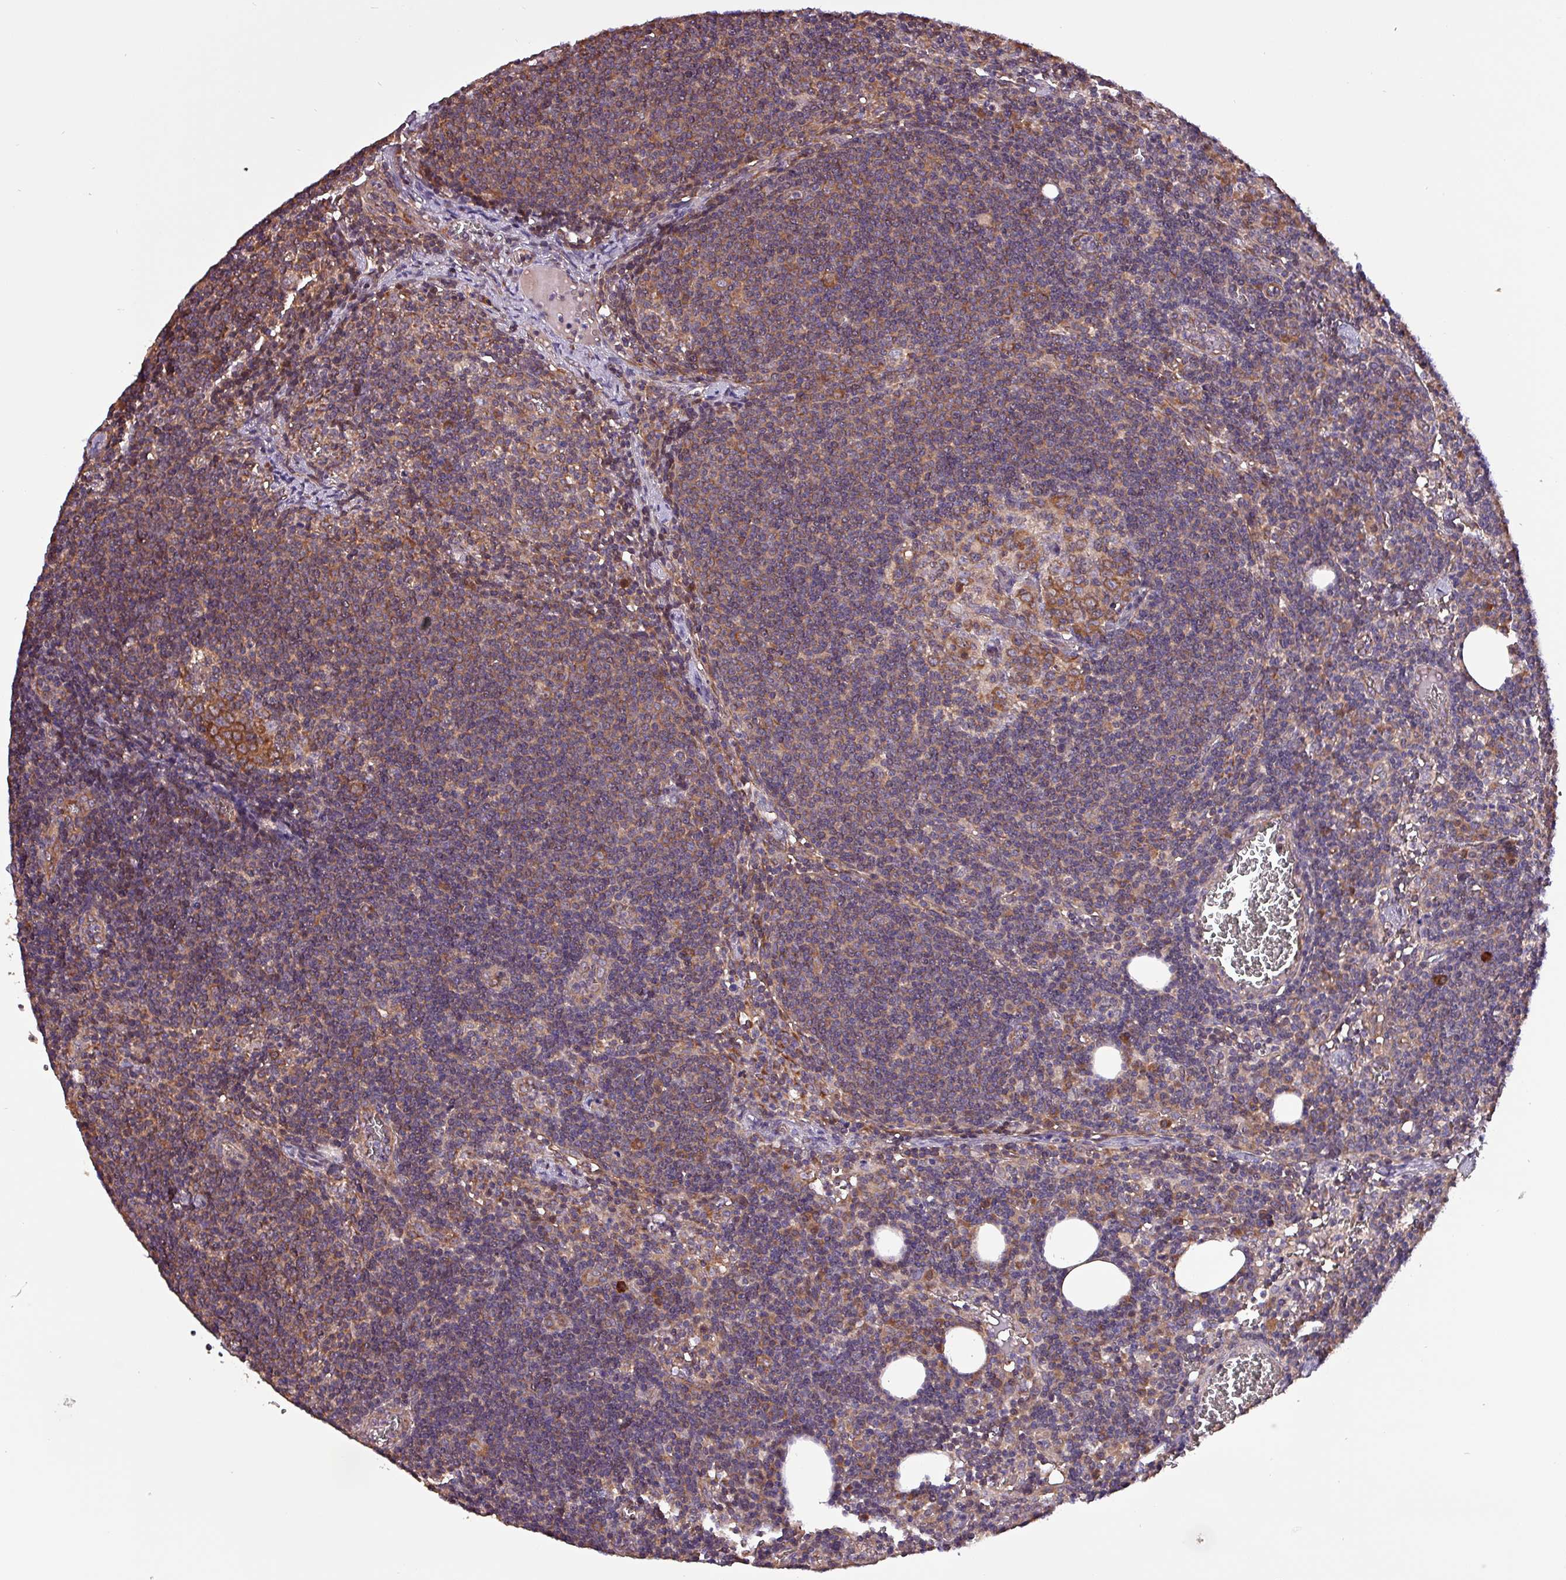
{"staining": {"intensity": "moderate", "quantity": ">75%", "location": "cytoplasmic/membranous"}, "tissue": "lymph node", "cell_type": "Germinal center cells", "image_type": "normal", "snomed": [{"axis": "morphology", "description": "Normal tissue, NOS"}, {"axis": "topography", "description": "Lymph node"}], "caption": "Protein expression analysis of normal human lymph node reveals moderate cytoplasmic/membranous positivity in approximately >75% of germinal center cells. Immunohistochemistry (ihc) stains the protein in brown and the nuclei are stained blue.", "gene": "PAFAH1B2", "patient": {"sex": "female", "age": 27}}